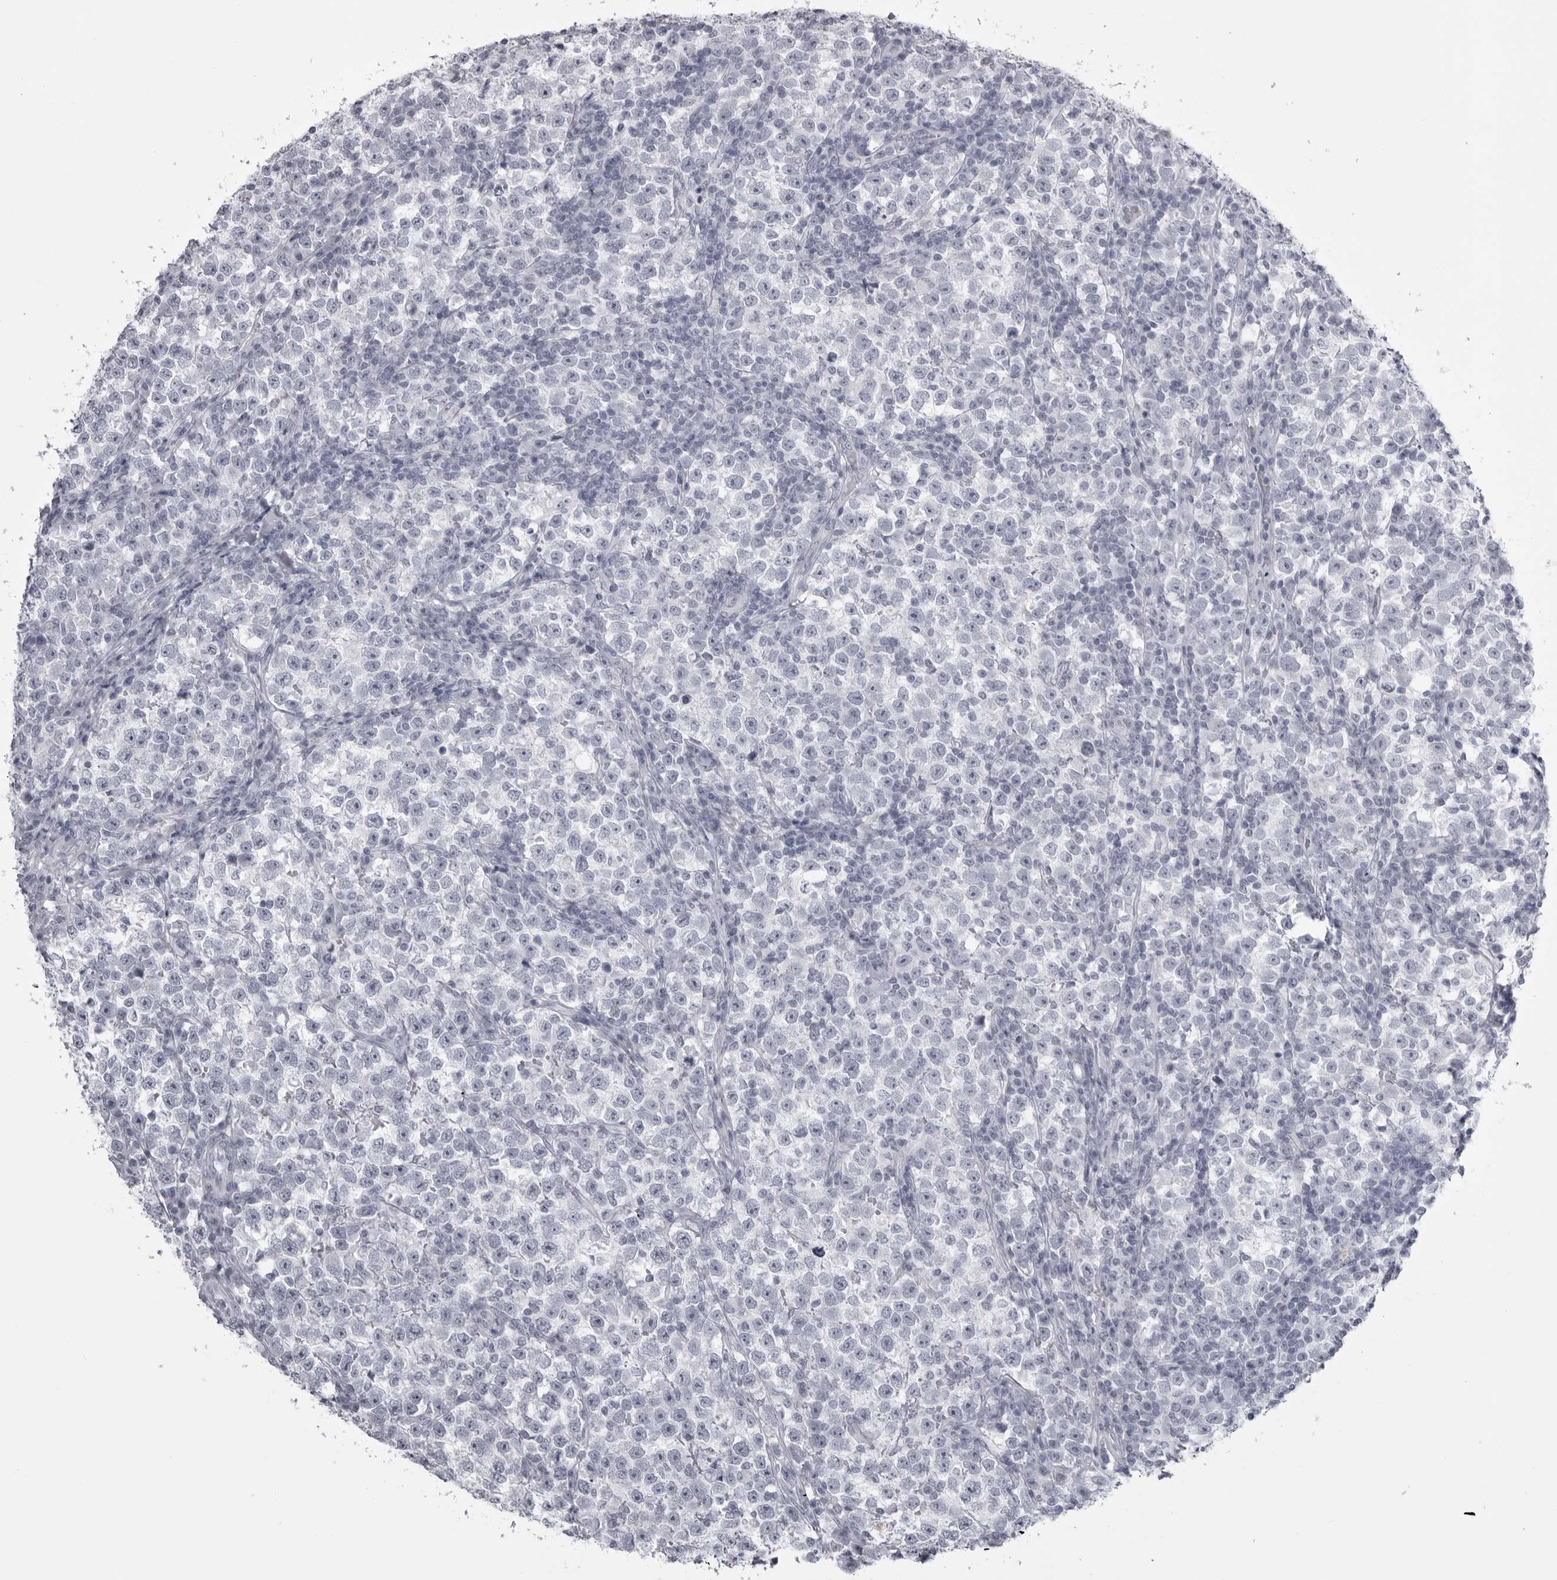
{"staining": {"intensity": "negative", "quantity": "none", "location": "none"}, "tissue": "testis cancer", "cell_type": "Tumor cells", "image_type": "cancer", "snomed": [{"axis": "morphology", "description": "Normal tissue, NOS"}, {"axis": "morphology", "description": "Seminoma, NOS"}, {"axis": "topography", "description": "Testis"}], "caption": "Tumor cells are negative for brown protein staining in testis cancer. The staining was performed using DAB to visualize the protein expression in brown, while the nuclei were stained in blue with hematoxylin (Magnification: 20x).", "gene": "UROD", "patient": {"sex": "male", "age": 43}}